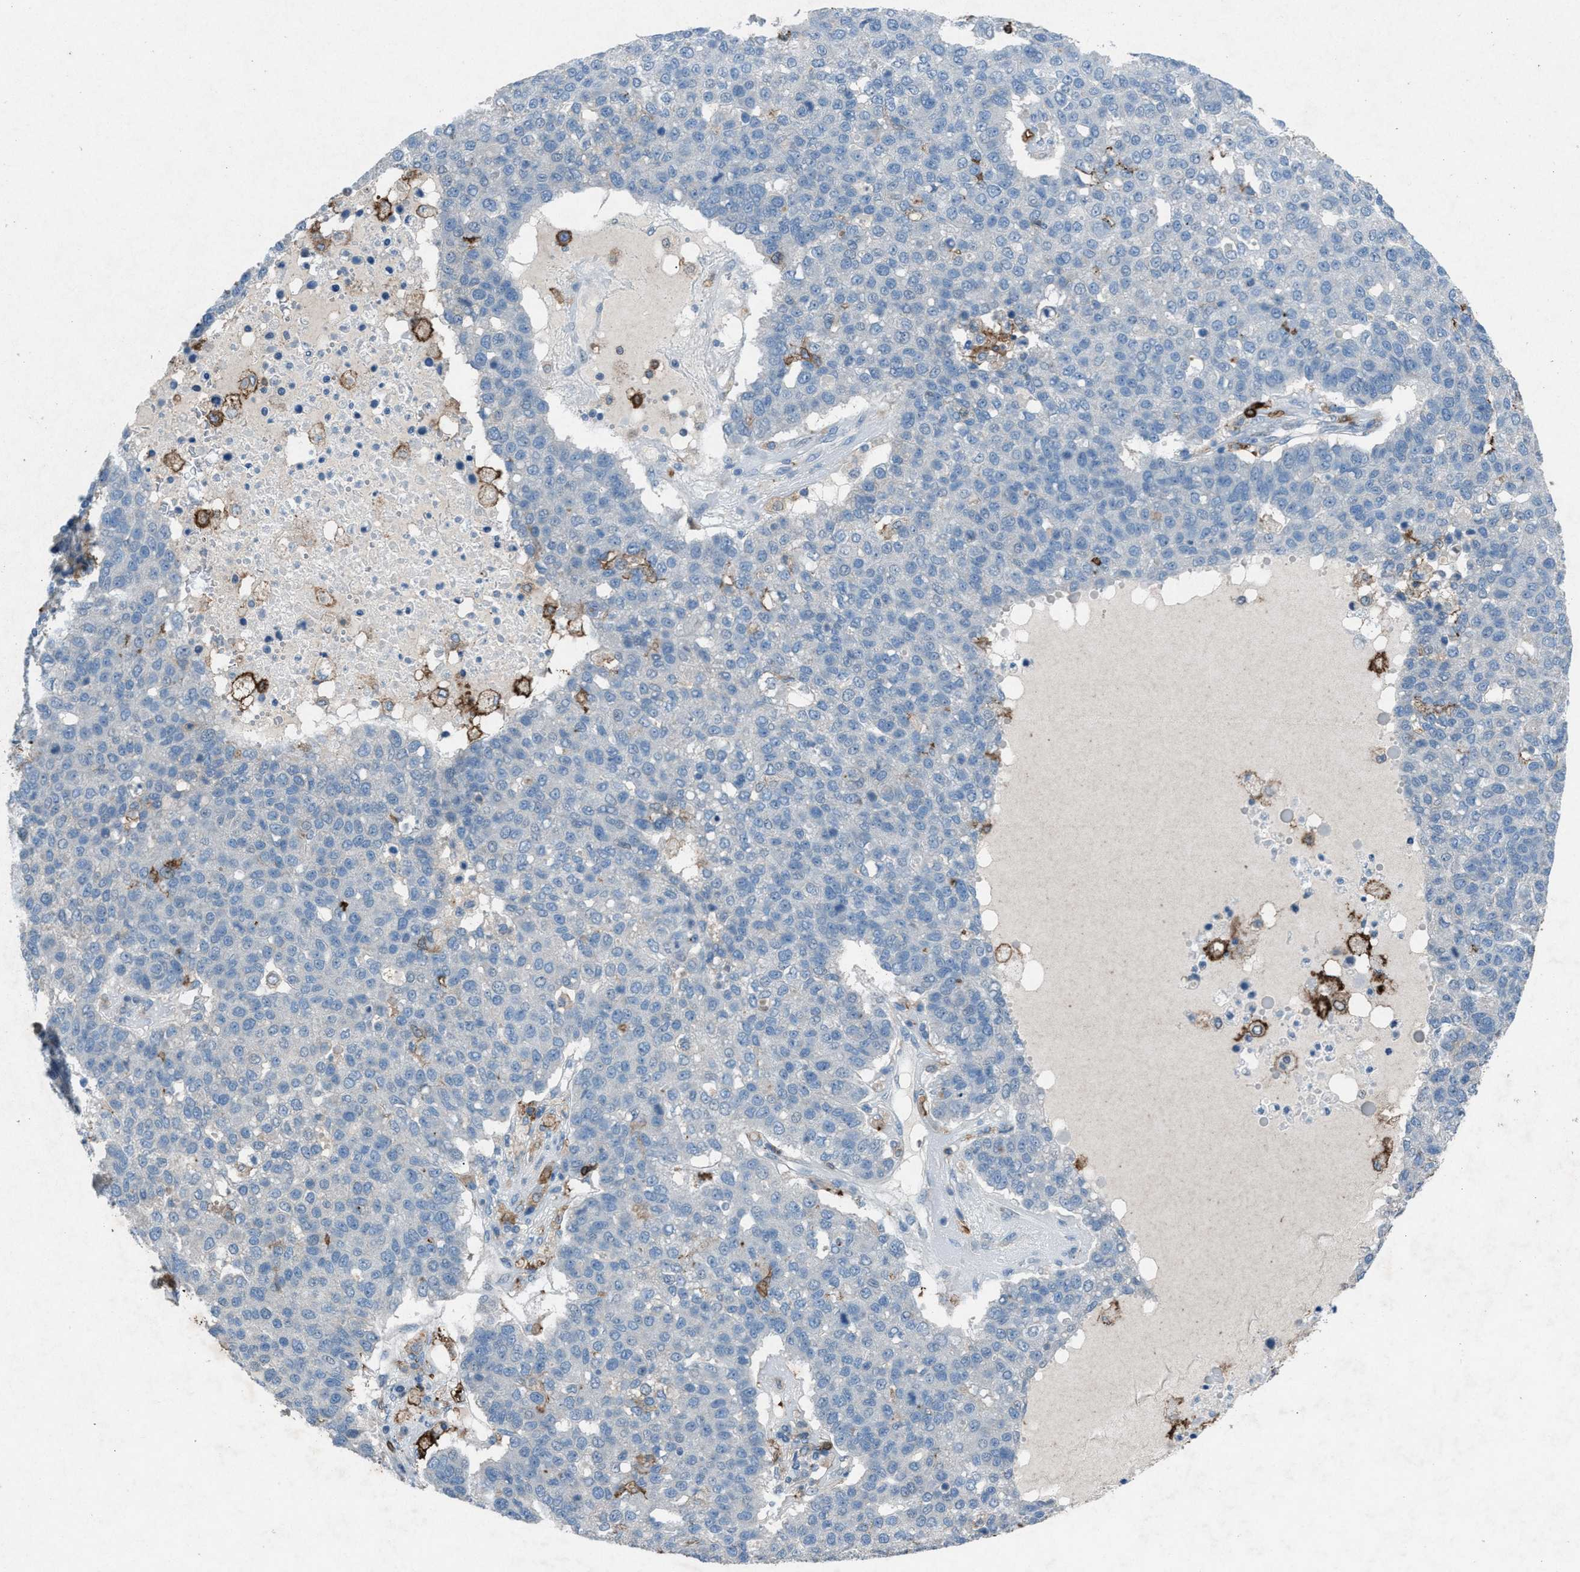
{"staining": {"intensity": "negative", "quantity": "none", "location": "none"}, "tissue": "pancreatic cancer", "cell_type": "Tumor cells", "image_type": "cancer", "snomed": [{"axis": "morphology", "description": "Adenocarcinoma, NOS"}, {"axis": "topography", "description": "Pancreas"}], "caption": "Protein analysis of adenocarcinoma (pancreatic) shows no significant expression in tumor cells.", "gene": "FCER1G", "patient": {"sex": "female", "age": 61}}